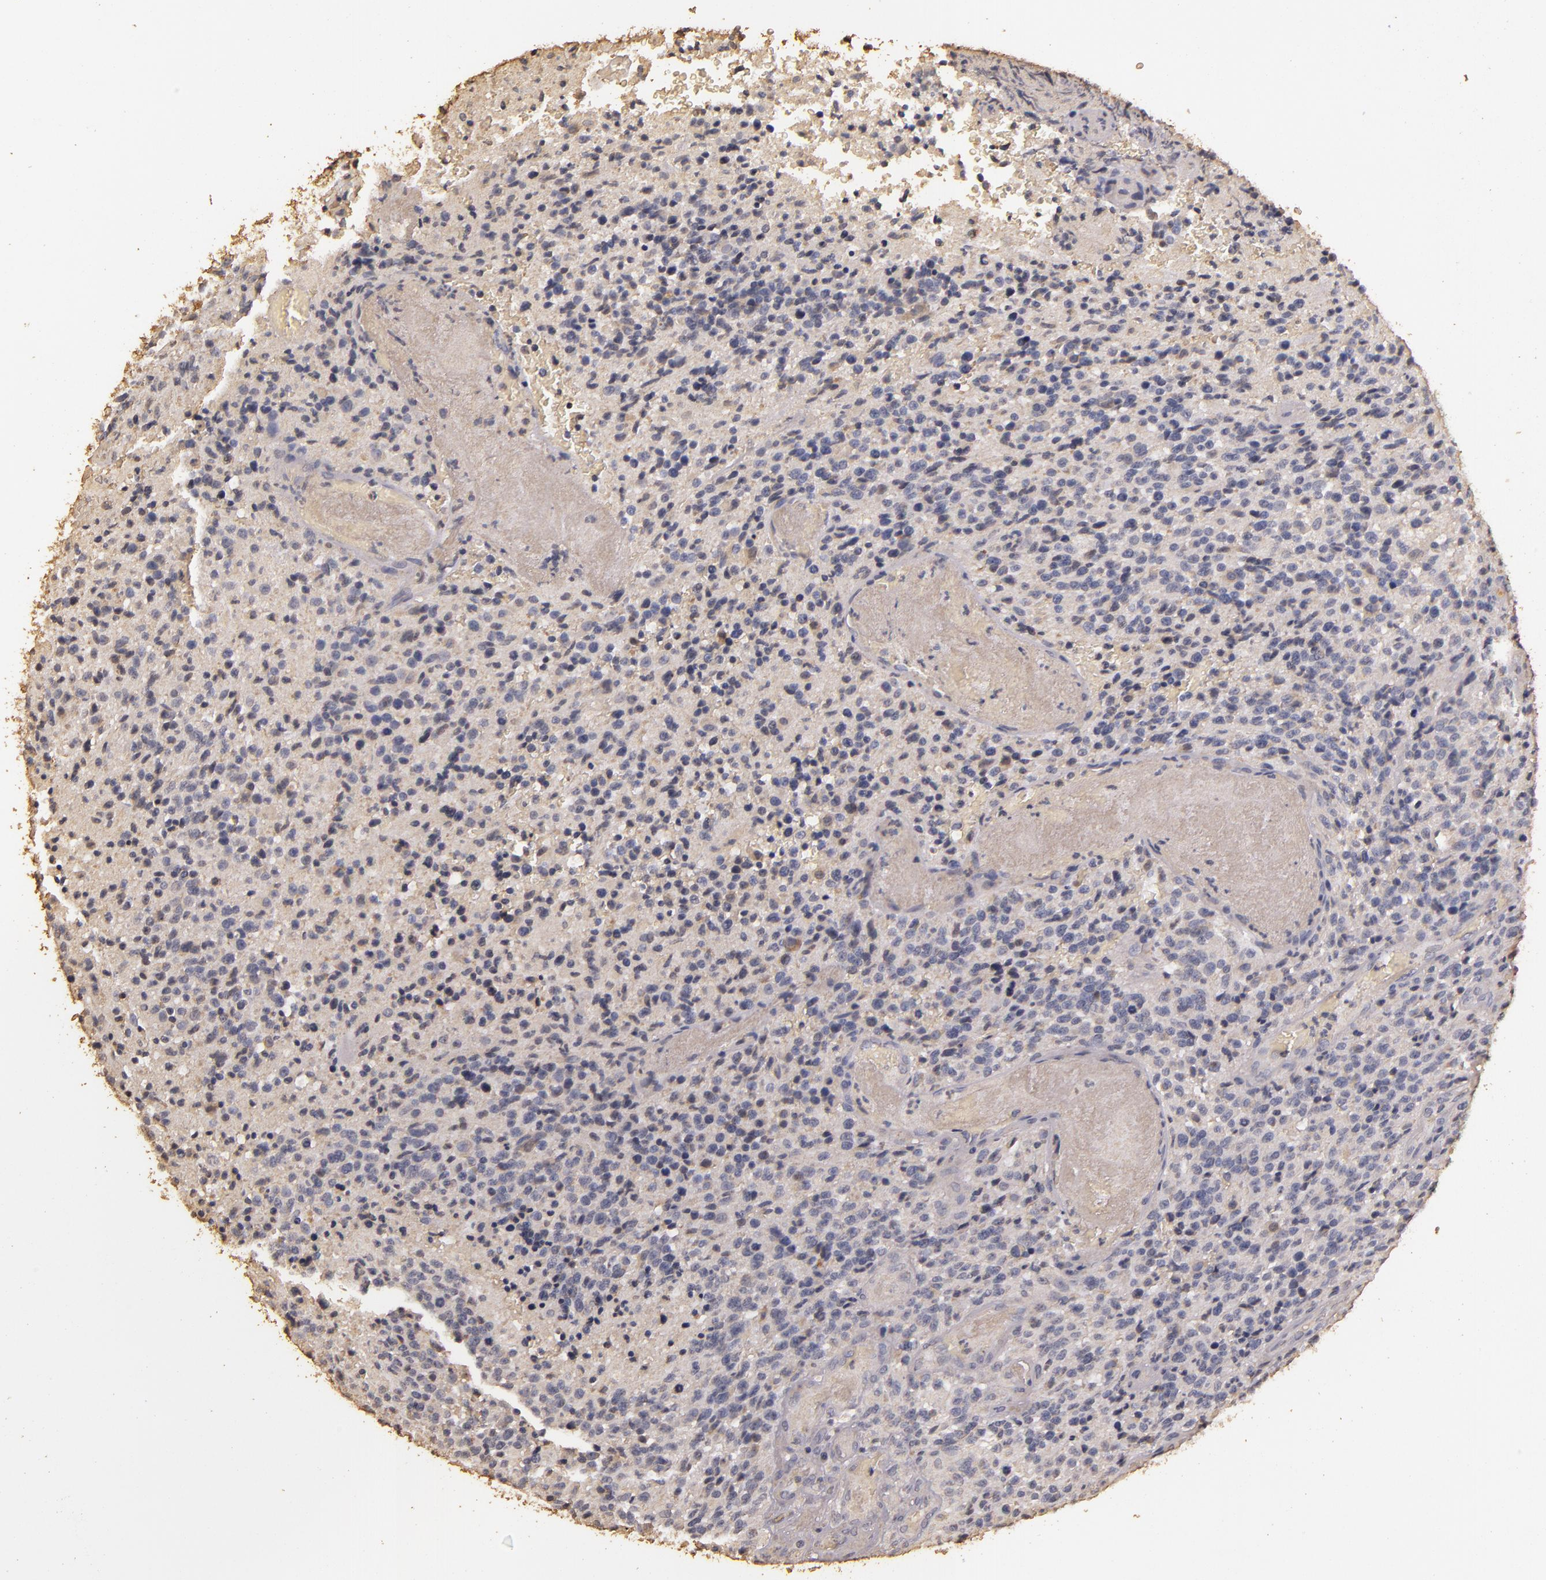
{"staining": {"intensity": "negative", "quantity": "none", "location": "none"}, "tissue": "glioma", "cell_type": "Tumor cells", "image_type": "cancer", "snomed": [{"axis": "morphology", "description": "Glioma, malignant, High grade"}, {"axis": "topography", "description": "Brain"}], "caption": "This is an immunohistochemistry image of human high-grade glioma (malignant). There is no staining in tumor cells.", "gene": "BCL2L13", "patient": {"sex": "male", "age": 36}}